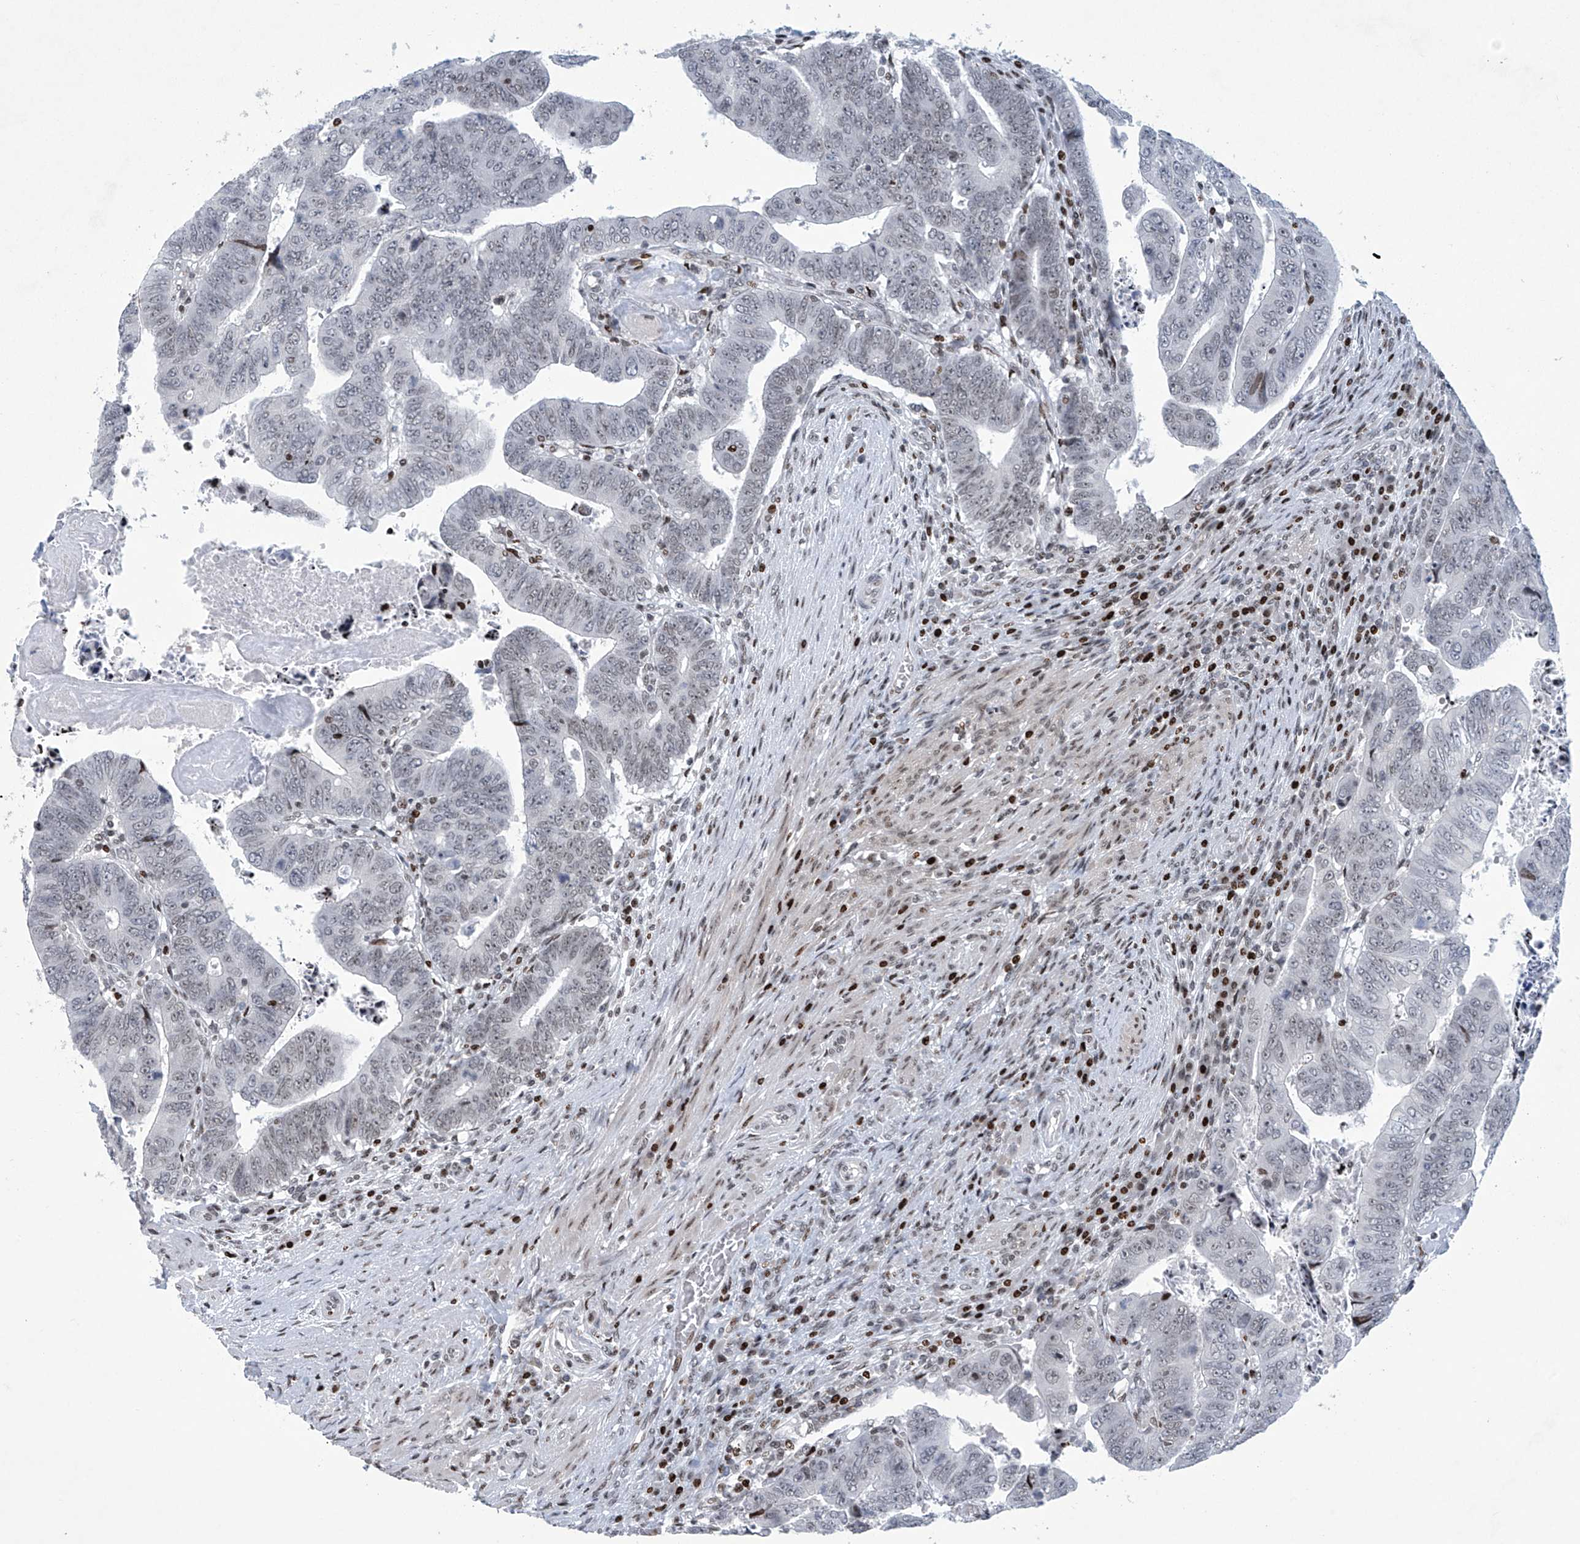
{"staining": {"intensity": "weak", "quantity": "<25%", "location": "nuclear"}, "tissue": "colorectal cancer", "cell_type": "Tumor cells", "image_type": "cancer", "snomed": [{"axis": "morphology", "description": "Normal tissue, NOS"}, {"axis": "morphology", "description": "Adenocarcinoma, NOS"}, {"axis": "topography", "description": "Rectum"}], "caption": "Tumor cells are negative for brown protein staining in colorectal cancer (adenocarcinoma).", "gene": "RFX7", "patient": {"sex": "female", "age": 65}}